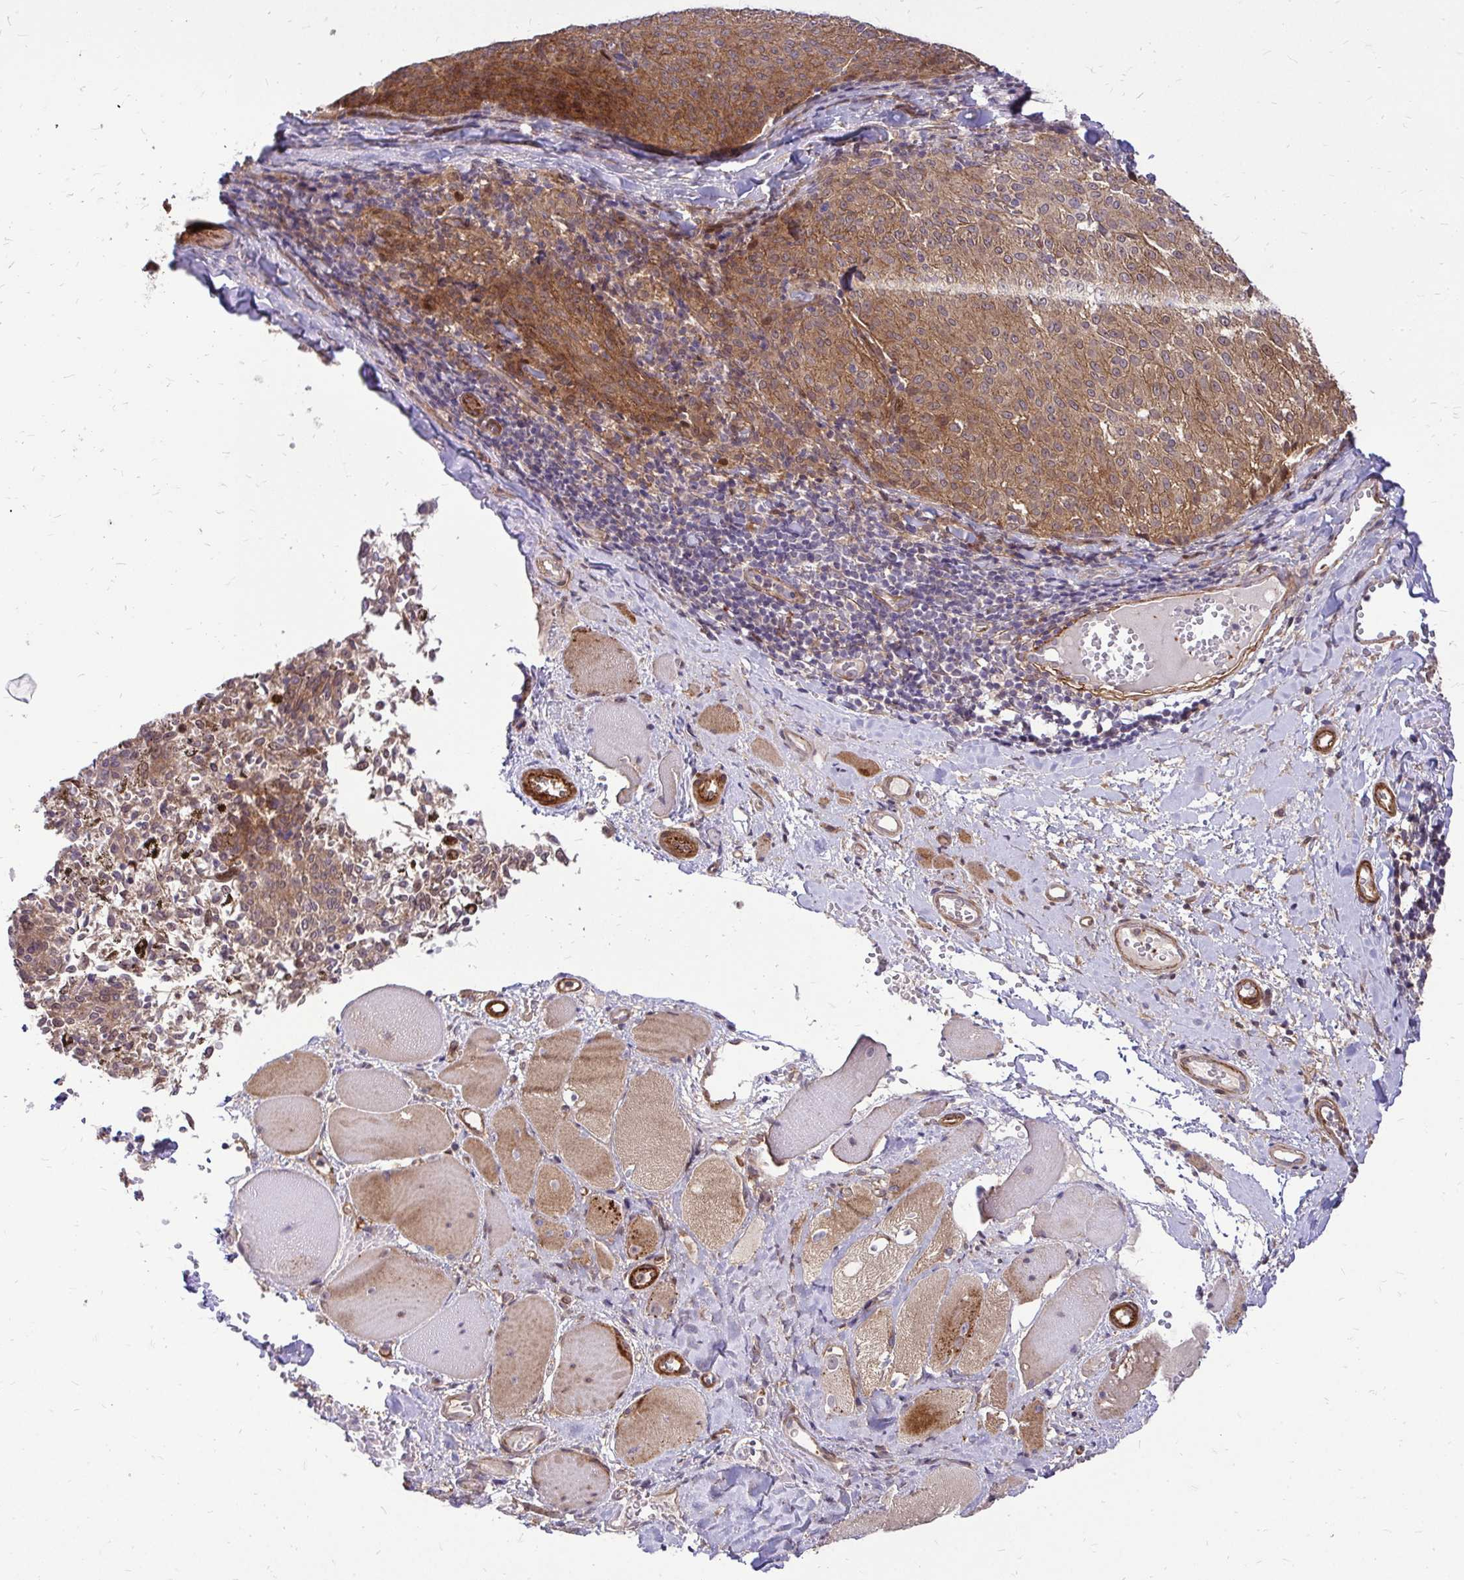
{"staining": {"intensity": "moderate", "quantity": ">75%", "location": "cytoplasmic/membranous"}, "tissue": "melanoma", "cell_type": "Tumor cells", "image_type": "cancer", "snomed": [{"axis": "morphology", "description": "Malignant melanoma, NOS"}, {"axis": "topography", "description": "Skin"}], "caption": "IHC image of human malignant melanoma stained for a protein (brown), which demonstrates medium levels of moderate cytoplasmic/membranous staining in approximately >75% of tumor cells.", "gene": "TRIP6", "patient": {"sex": "female", "age": 72}}